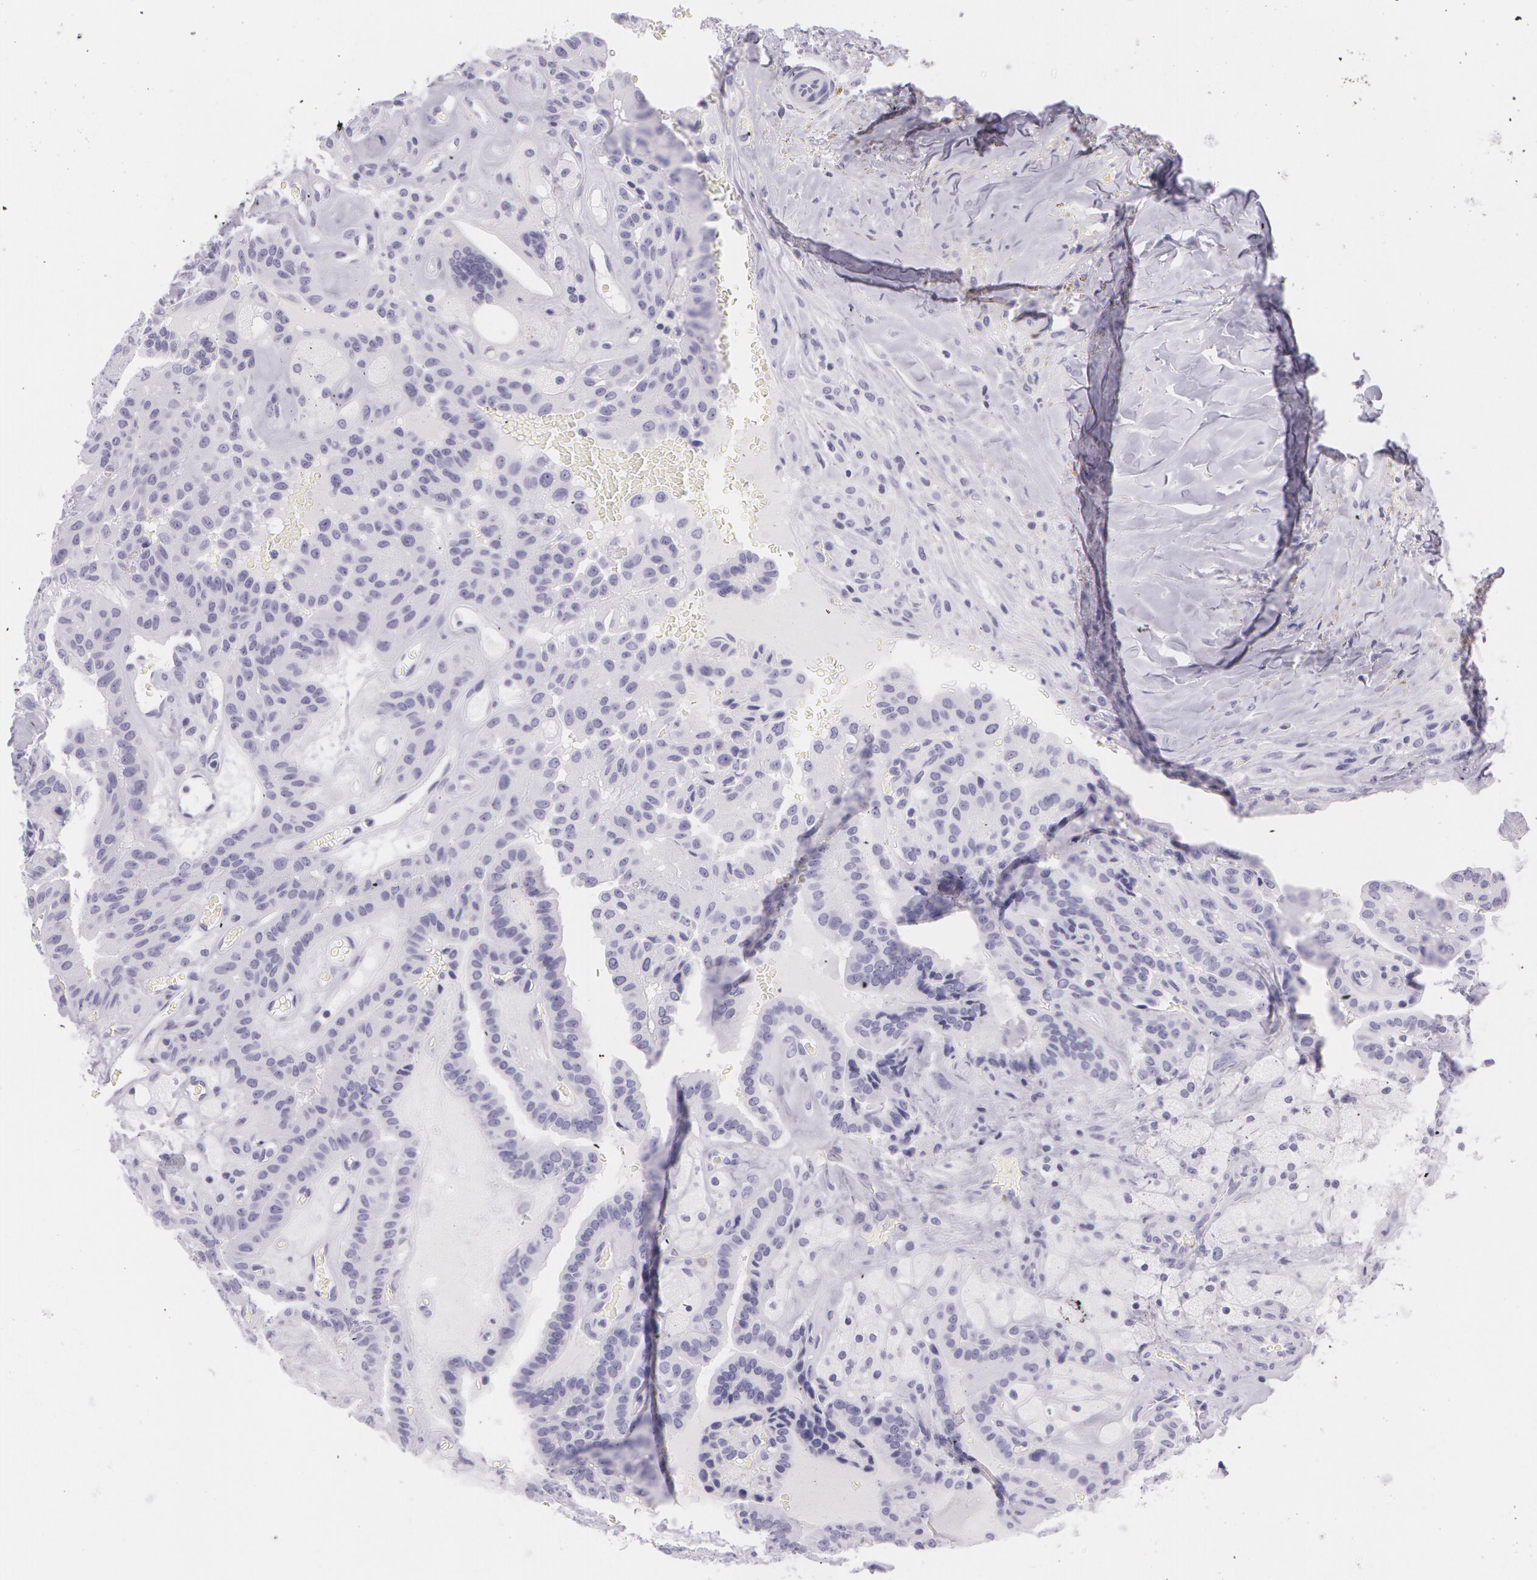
{"staining": {"intensity": "negative", "quantity": "none", "location": "none"}, "tissue": "thyroid cancer", "cell_type": "Tumor cells", "image_type": "cancer", "snomed": [{"axis": "morphology", "description": "Papillary adenocarcinoma, NOS"}, {"axis": "topography", "description": "Thyroid gland"}], "caption": "The immunohistochemistry histopathology image has no significant staining in tumor cells of papillary adenocarcinoma (thyroid) tissue.", "gene": "SNCG", "patient": {"sex": "male", "age": 87}}